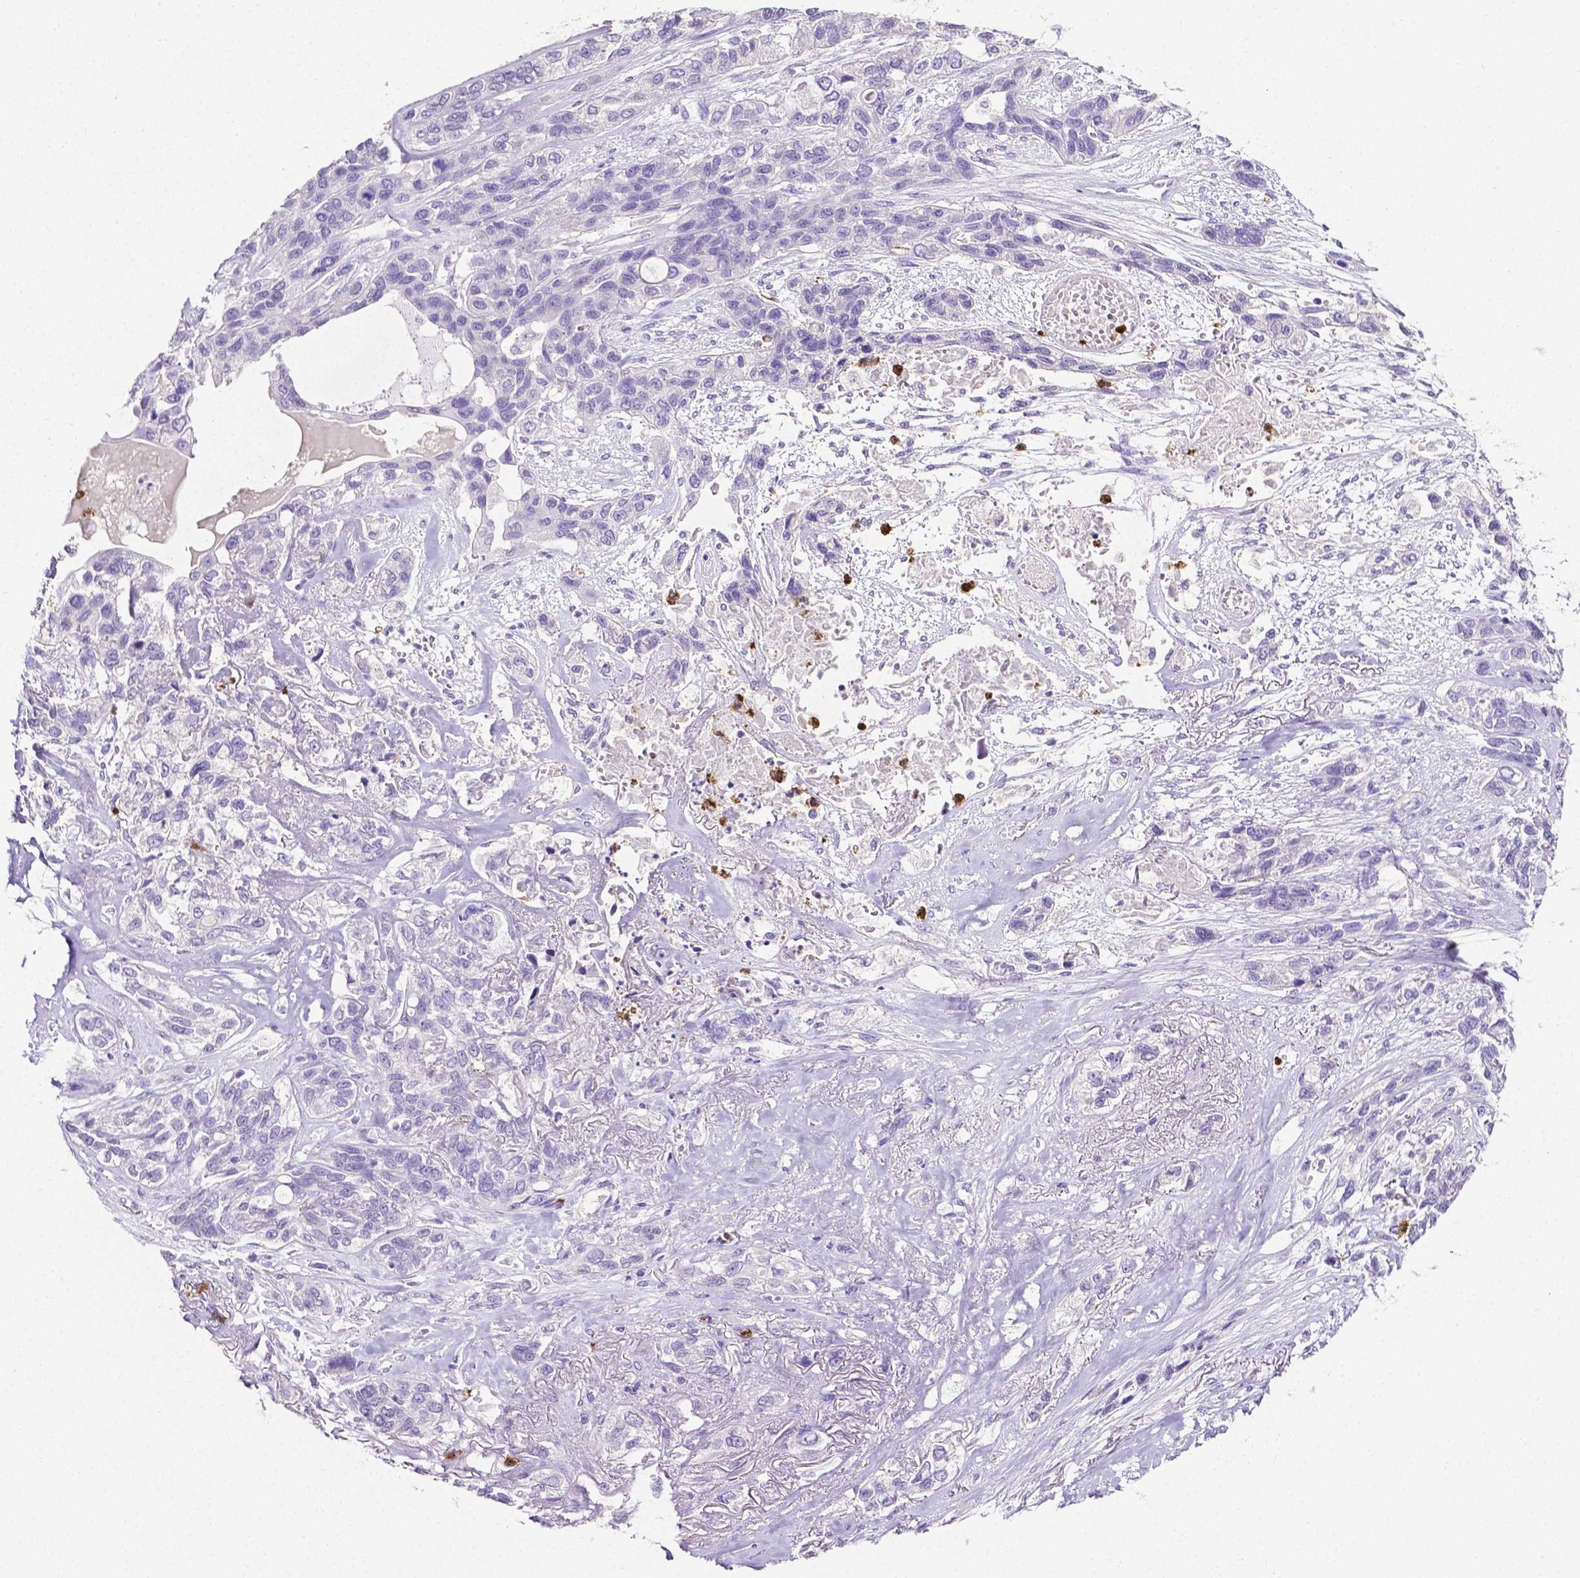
{"staining": {"intensity": "negative", "quantity": "none", "location": "none"}, "tissue": "lung cancer", "cell_type": "Tumor cells", "image_type": "cancer", "snomed": [{"axis": "morphology", "description": "Squamous cell carcinoma, NOS"}, {"axis": "topography", "description": "Lung"}], "caption": "High magnification brightfield microscopy of lung cancer (squamous cell carcinoma) stained with DAB (3,3'-diaminobenzidine) (brown) and counterstained with hematoxylin (blue): tumor cells show no significant expression.", "gene": "MMP9", "patient": {"sex": "female", "age": 70}}